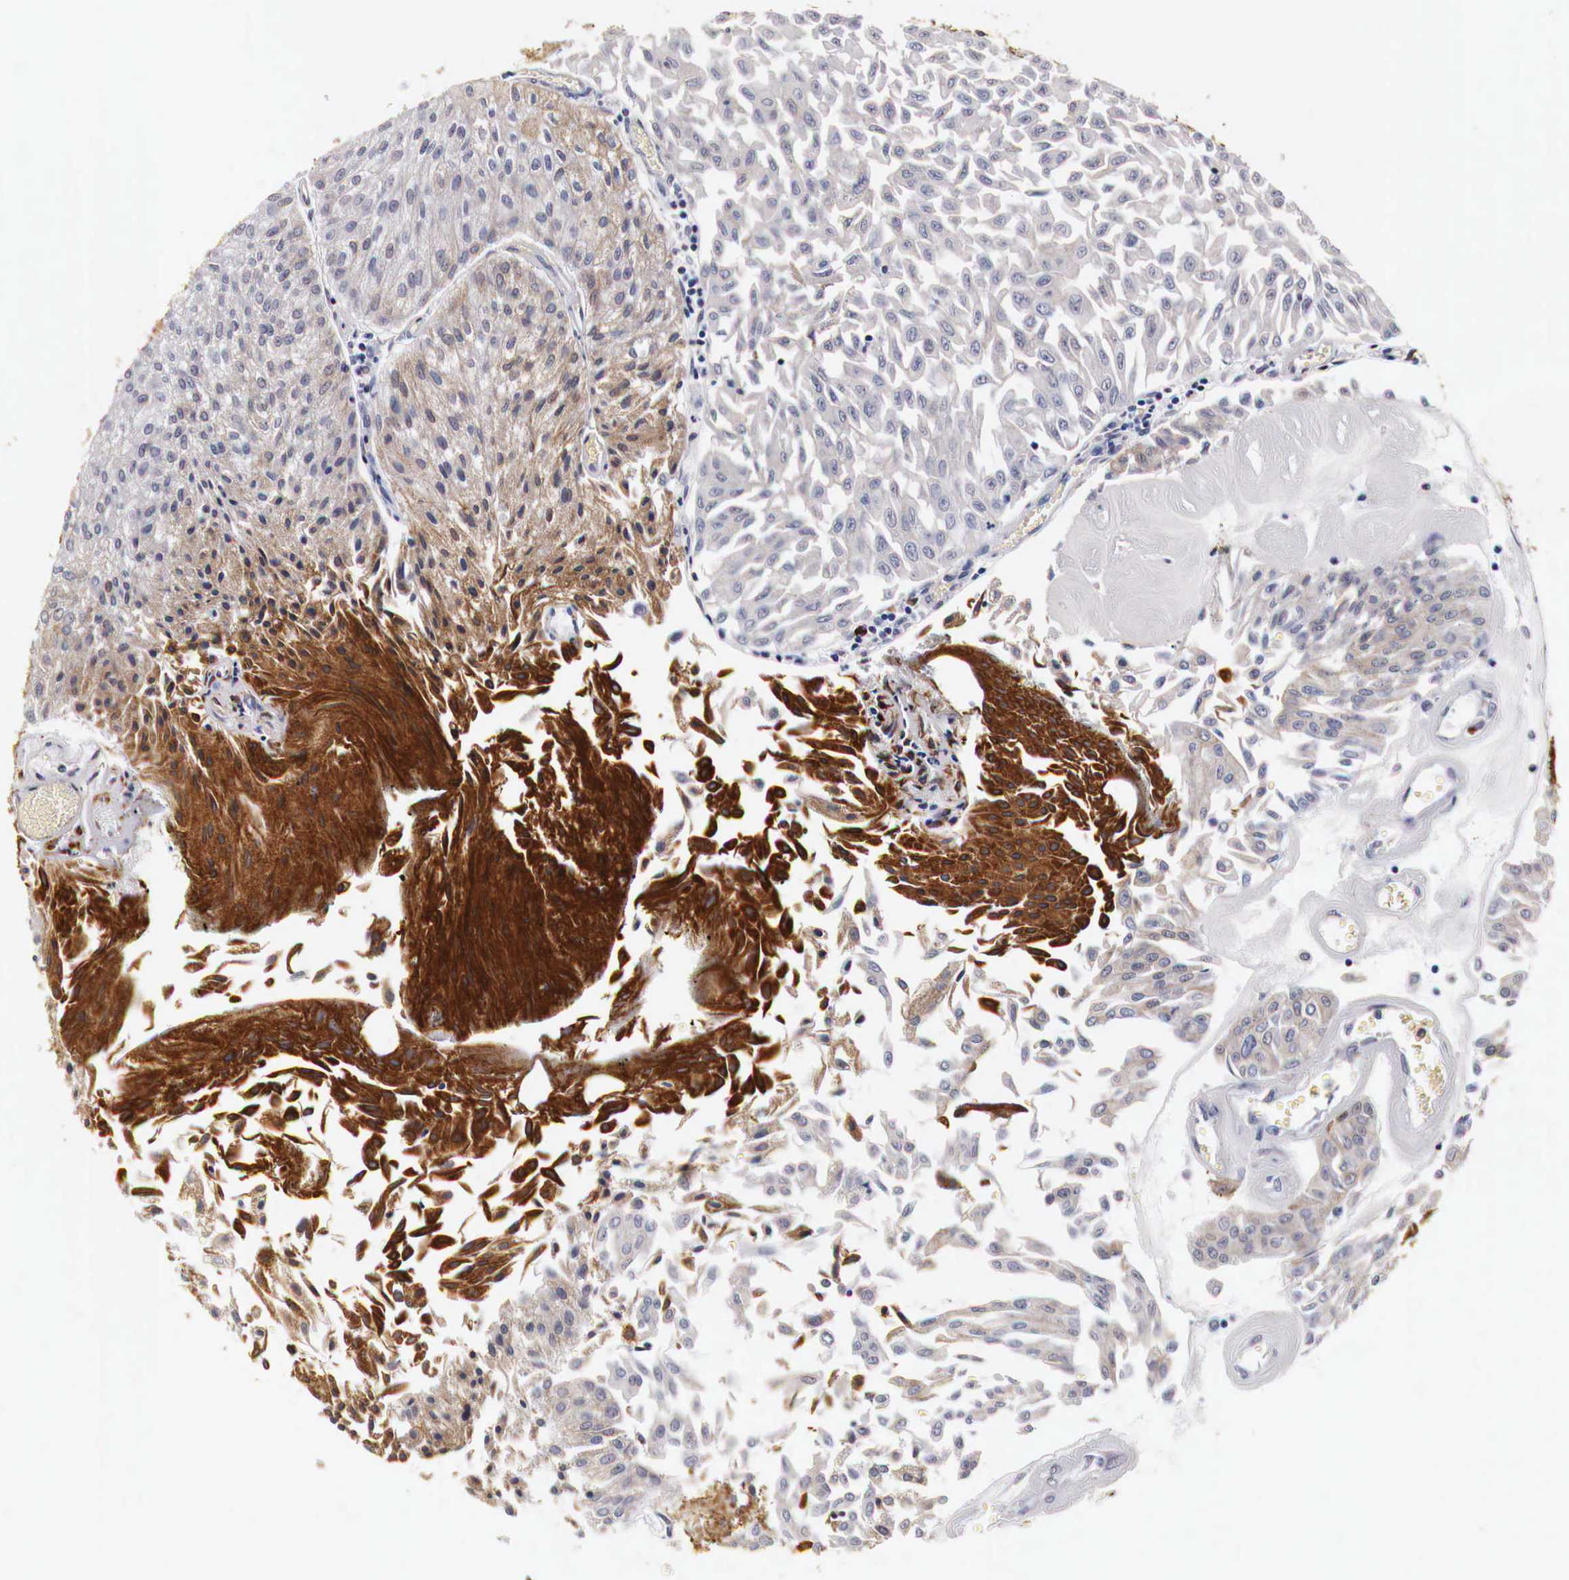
{"staining": {"intensity": "weak", "quantity": "<25%", "location": "cytoplasmic/membranous"}, "tissue": "urothelial cancer", "cell_type": "Tumor cells", "image_type": "cancer", "snomed": [{"axis": "morphology", "description": "Urothelial carcinoma, Low grade"}, {"axis": "topography", "description": "Urinary bladder"}], "caption": "There is no significant positivity in tumor cells of urothelial carcinoma (low-grade).", "gene": "CKAP4", "patient": {"sex": "male", "age": 86}}